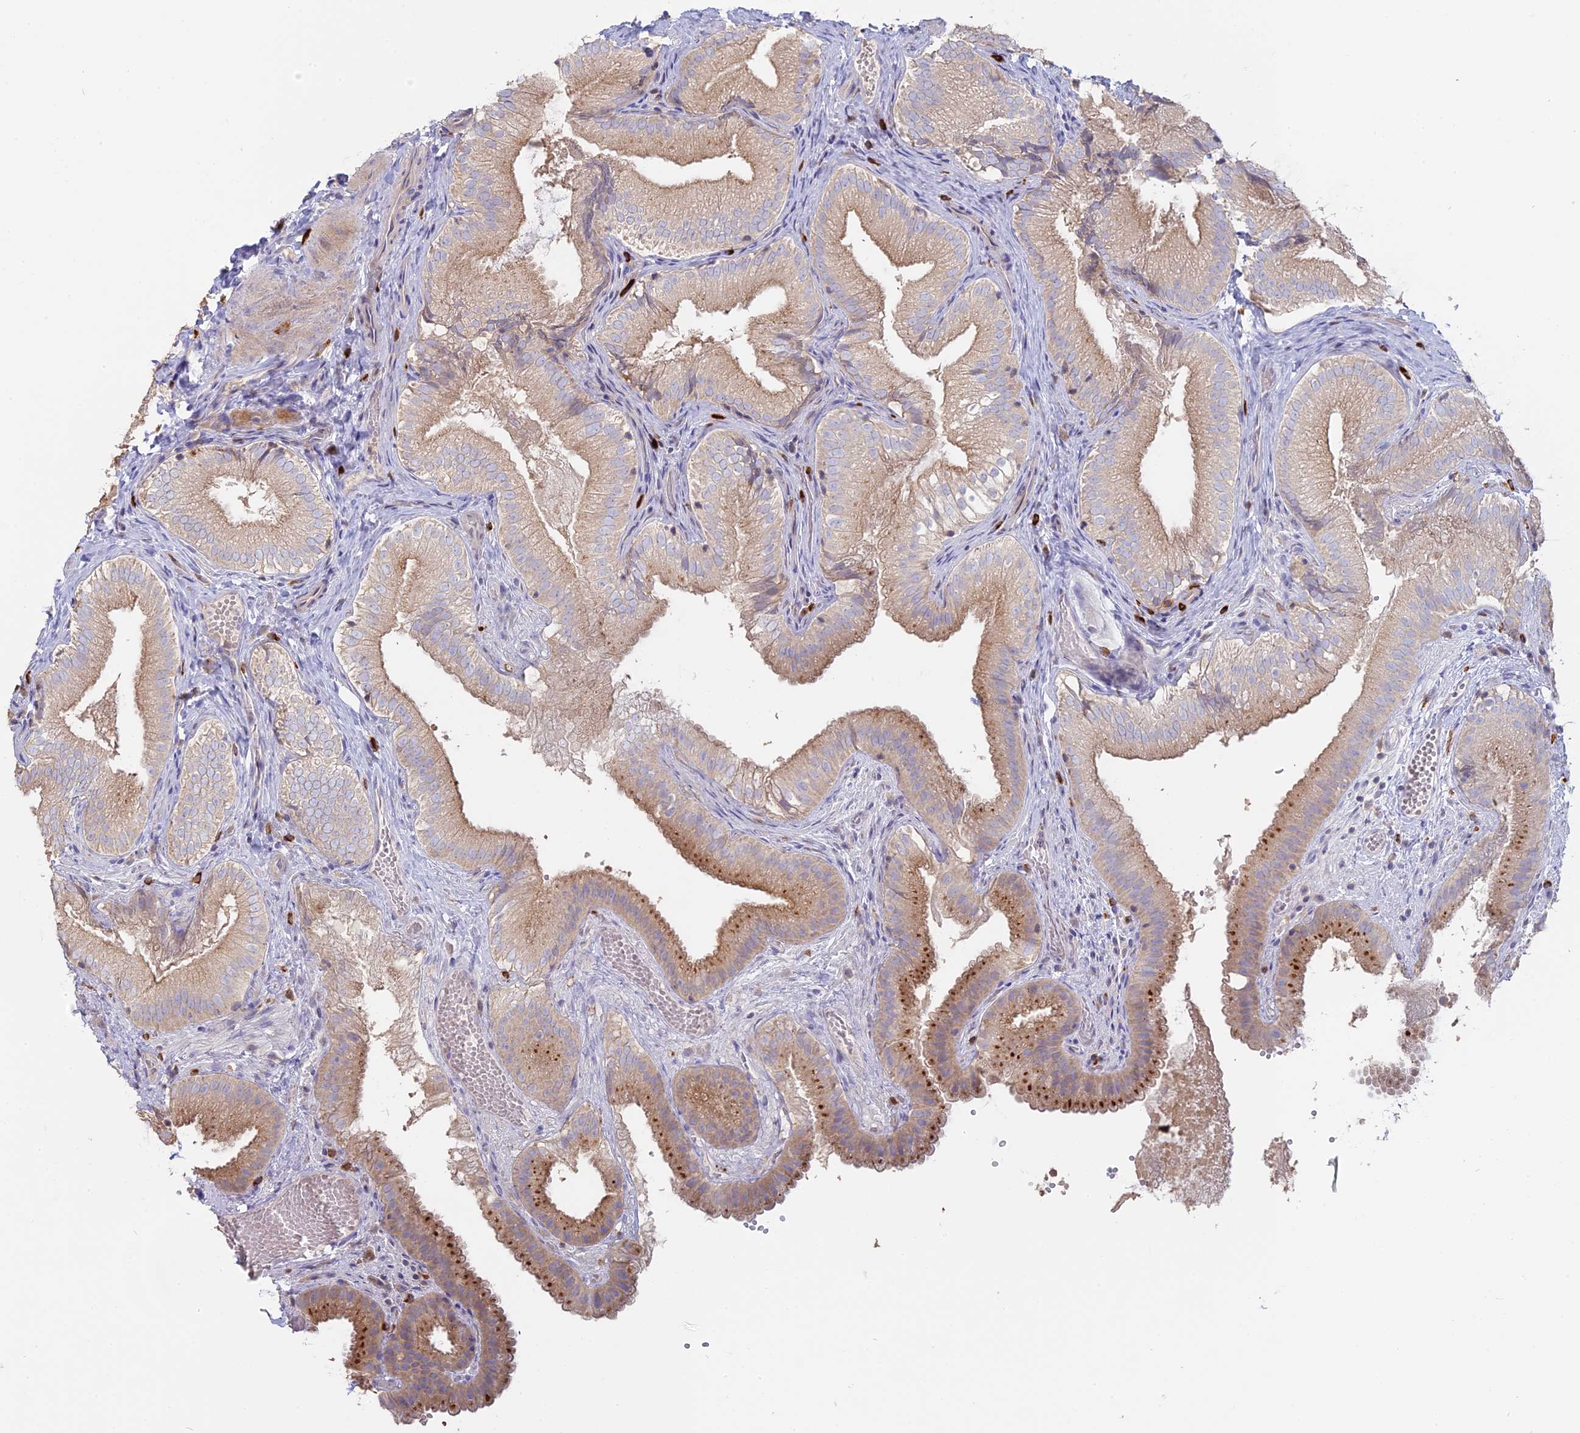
{"staining": {"intensity": "strong", "quantity": "<25%", "location": "cytoplasmic/membranous"}, "tissue": "gallbladder", "cell_type": "Glandular cells", "image_type": "normal", "snomed": [{"axis": "morphology", "description": "Normal tissue, NOS"}, {"axis": "topography", "description": "Gallbladder"}], "caption": "Gallbladder stained with DAB IHC reveals medium levels of strong cytoplasmic/membranous staining in approximately <25% of glandular cells.", "gene": "SFT2D2", "patient": {"sex": "female", "age": 30}}